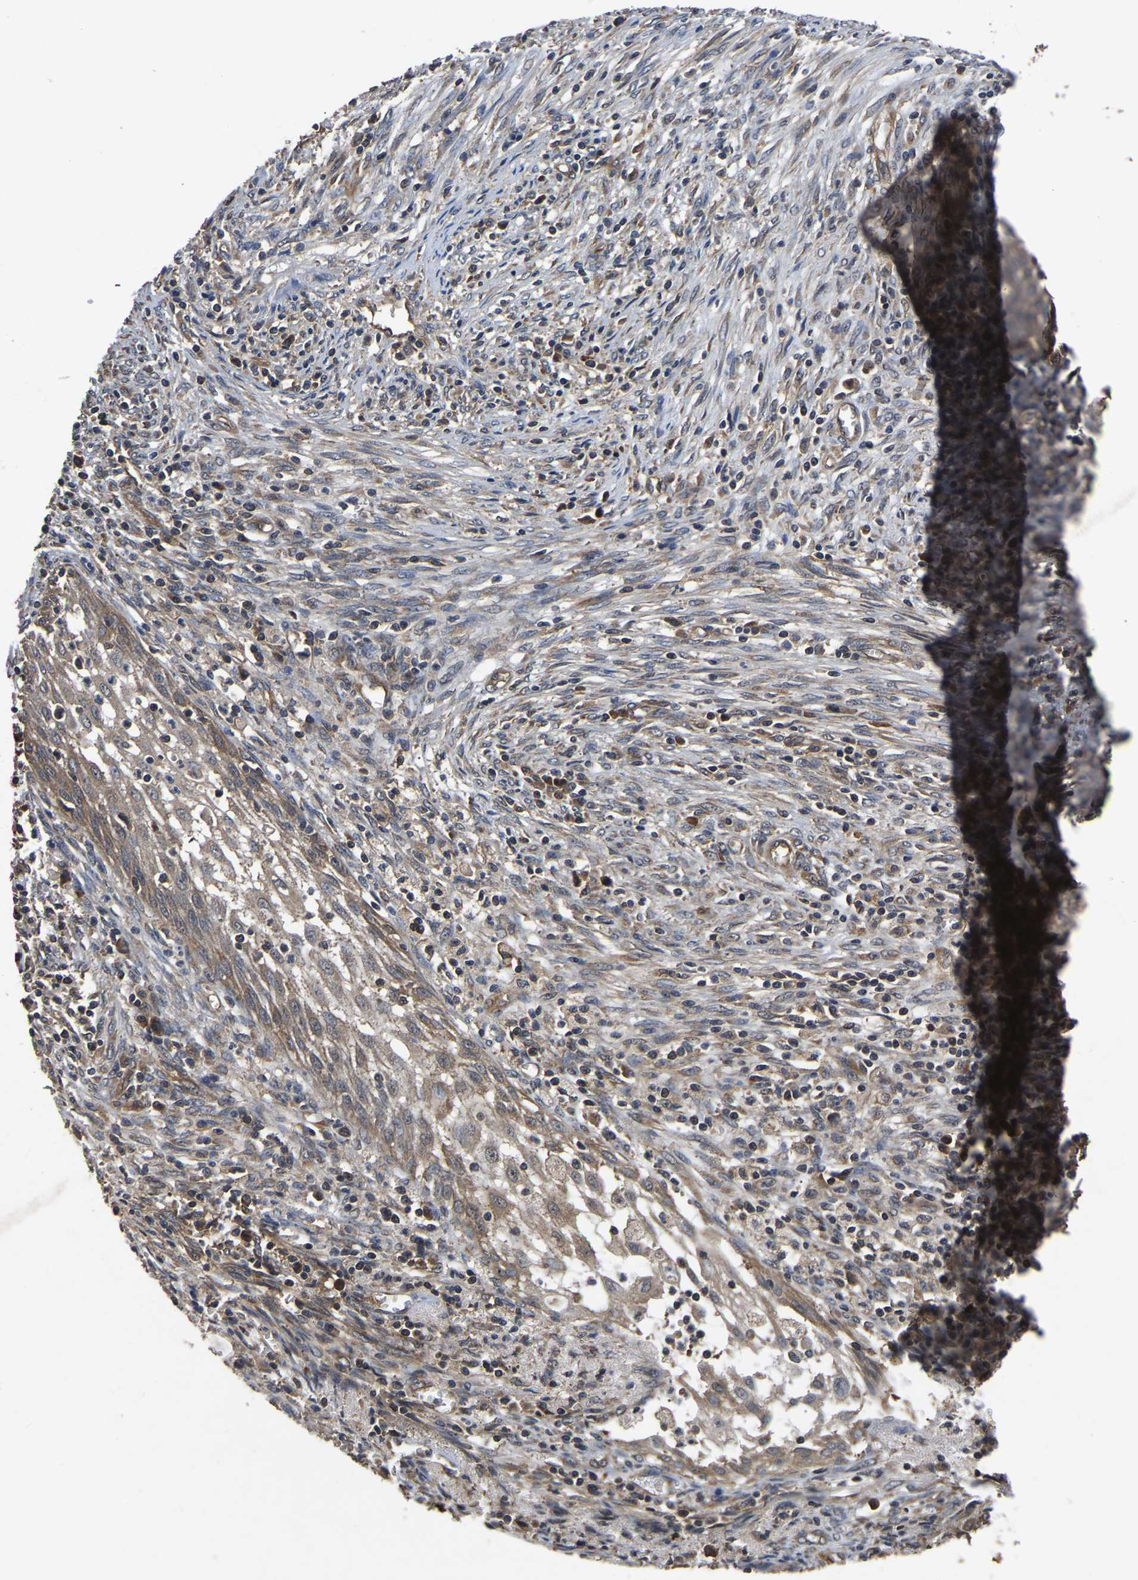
{"staining": {"intensity": "moderate", "quantity": ">75%", "location": "cytoplasmic/membranous"}, "tissue": "cervical cancer", "cell_type": "Tumor cells", "image_type": "cancer", "snomed": [{"axis": "morphology", "description": "Adenocarcinoma, NOS"}, {"axis": "topography", "description": "Cervix"}], "caption": "A brown stain highlights moderate cytoplasmic/membranous expression of a protein in adenocarcinoma (cervical) tumor cells. The protein is stained brown, and the nuclei are stained in blue (DAB (3,3'-diaminobenzidine) IHC with brightfield microscopy, high magnification).", "gene": "CRYZL1", "patient": {"sex": "female", "age": 44}}